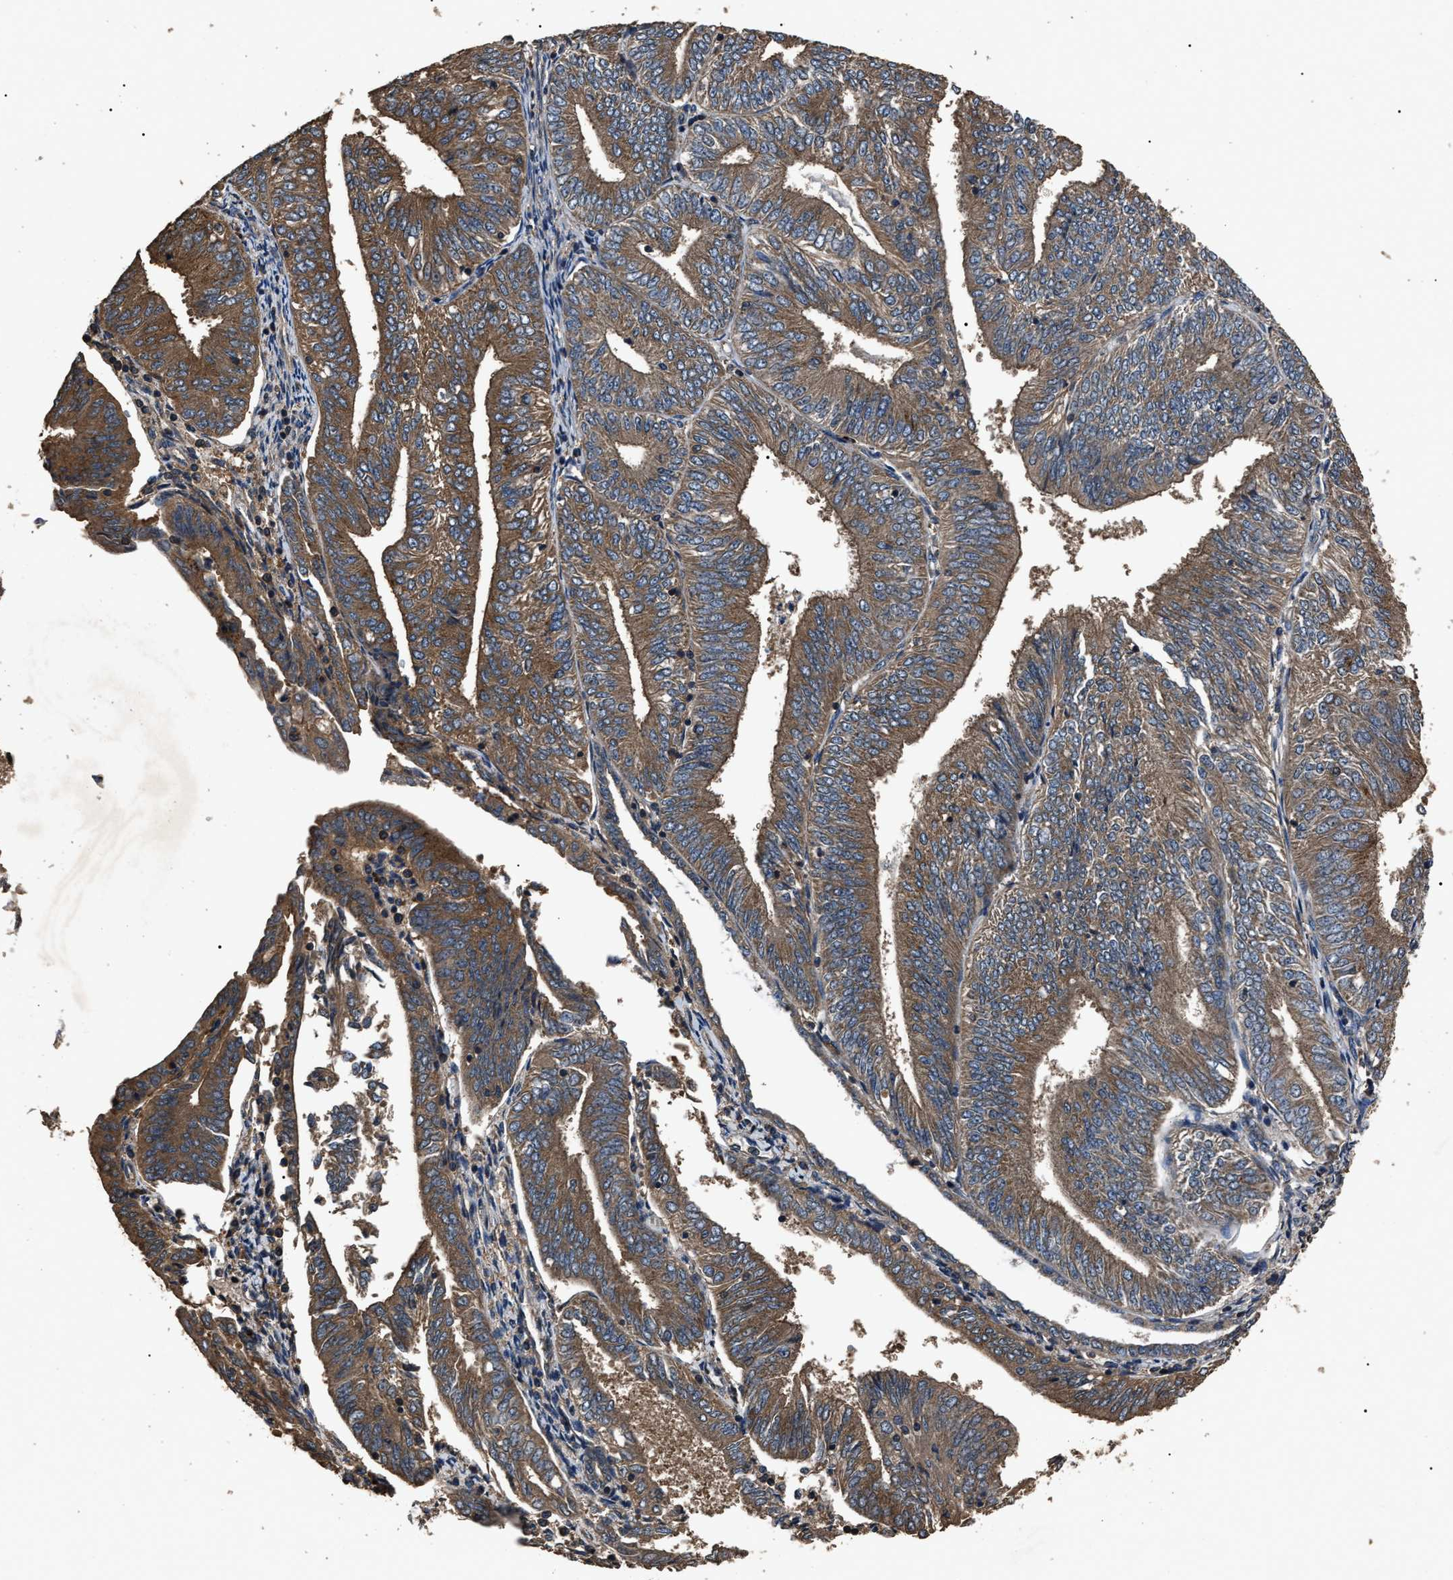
{"staining": {"intensity": "moderate", "quantity": ">75%", "location": "cytoplasmic/membranous"}, "tissue": "endometrial cancer", "cell_type": "Tumor cells", "image_type": "cancer", "snomed": [{"axis": "morphology", "description": "Adenocarcinoma, NOS"}, {"axis": "topography", "description": "Endometrium"}], "caption": "About >75% of tumor cells in human endometrial adenocarcinoma display moderate cytoplasmic/membranous protein expression as visualized by brown immunohistochemical staining.", "gene": "RNF216", "patient": {"sex": "female", "age": 58}}